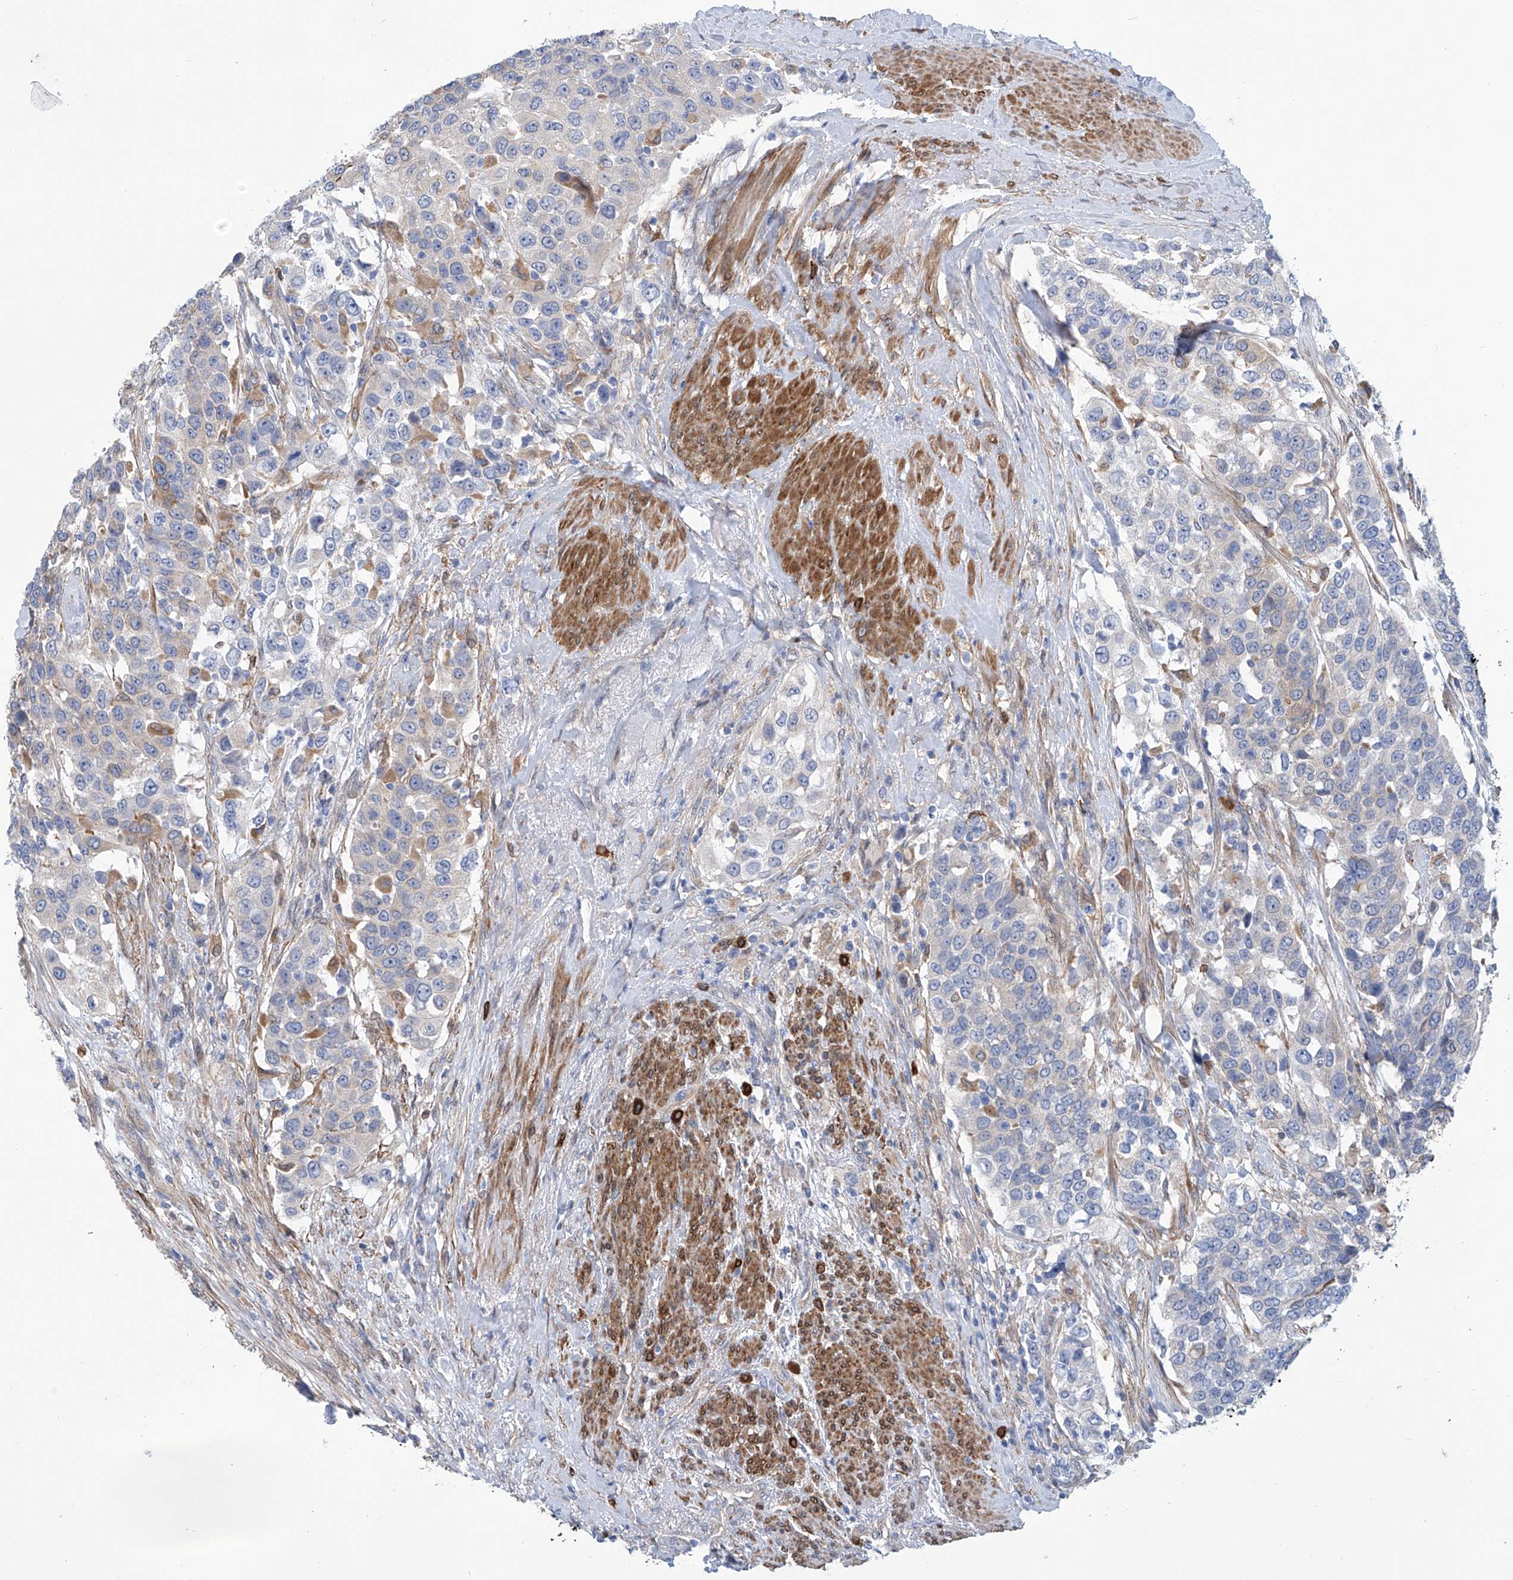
{"staining": {"intensity": "weak", "quantity": "<25%", "location": "cytoplasmic/membranous"}, "tissue": "urothelial cancer", "cell_type": "Tumor cells", "image_type": "cancer", "snomed": [{"axis": "morphology", "description": "Urothelial carcinoma, High grade"}, {"axis": "topography", "description": "Urinary bladder"}], "caption": "Tumor cells are negative for protein expression in human high-grade urothelial carcinoma. (Stains: DAB IHC with hematoxylin counter stain, Microscopy: brightfield microscopy at high magnification).", "gene": "TNN", "patient": {"sex": "female", "age": 80}}